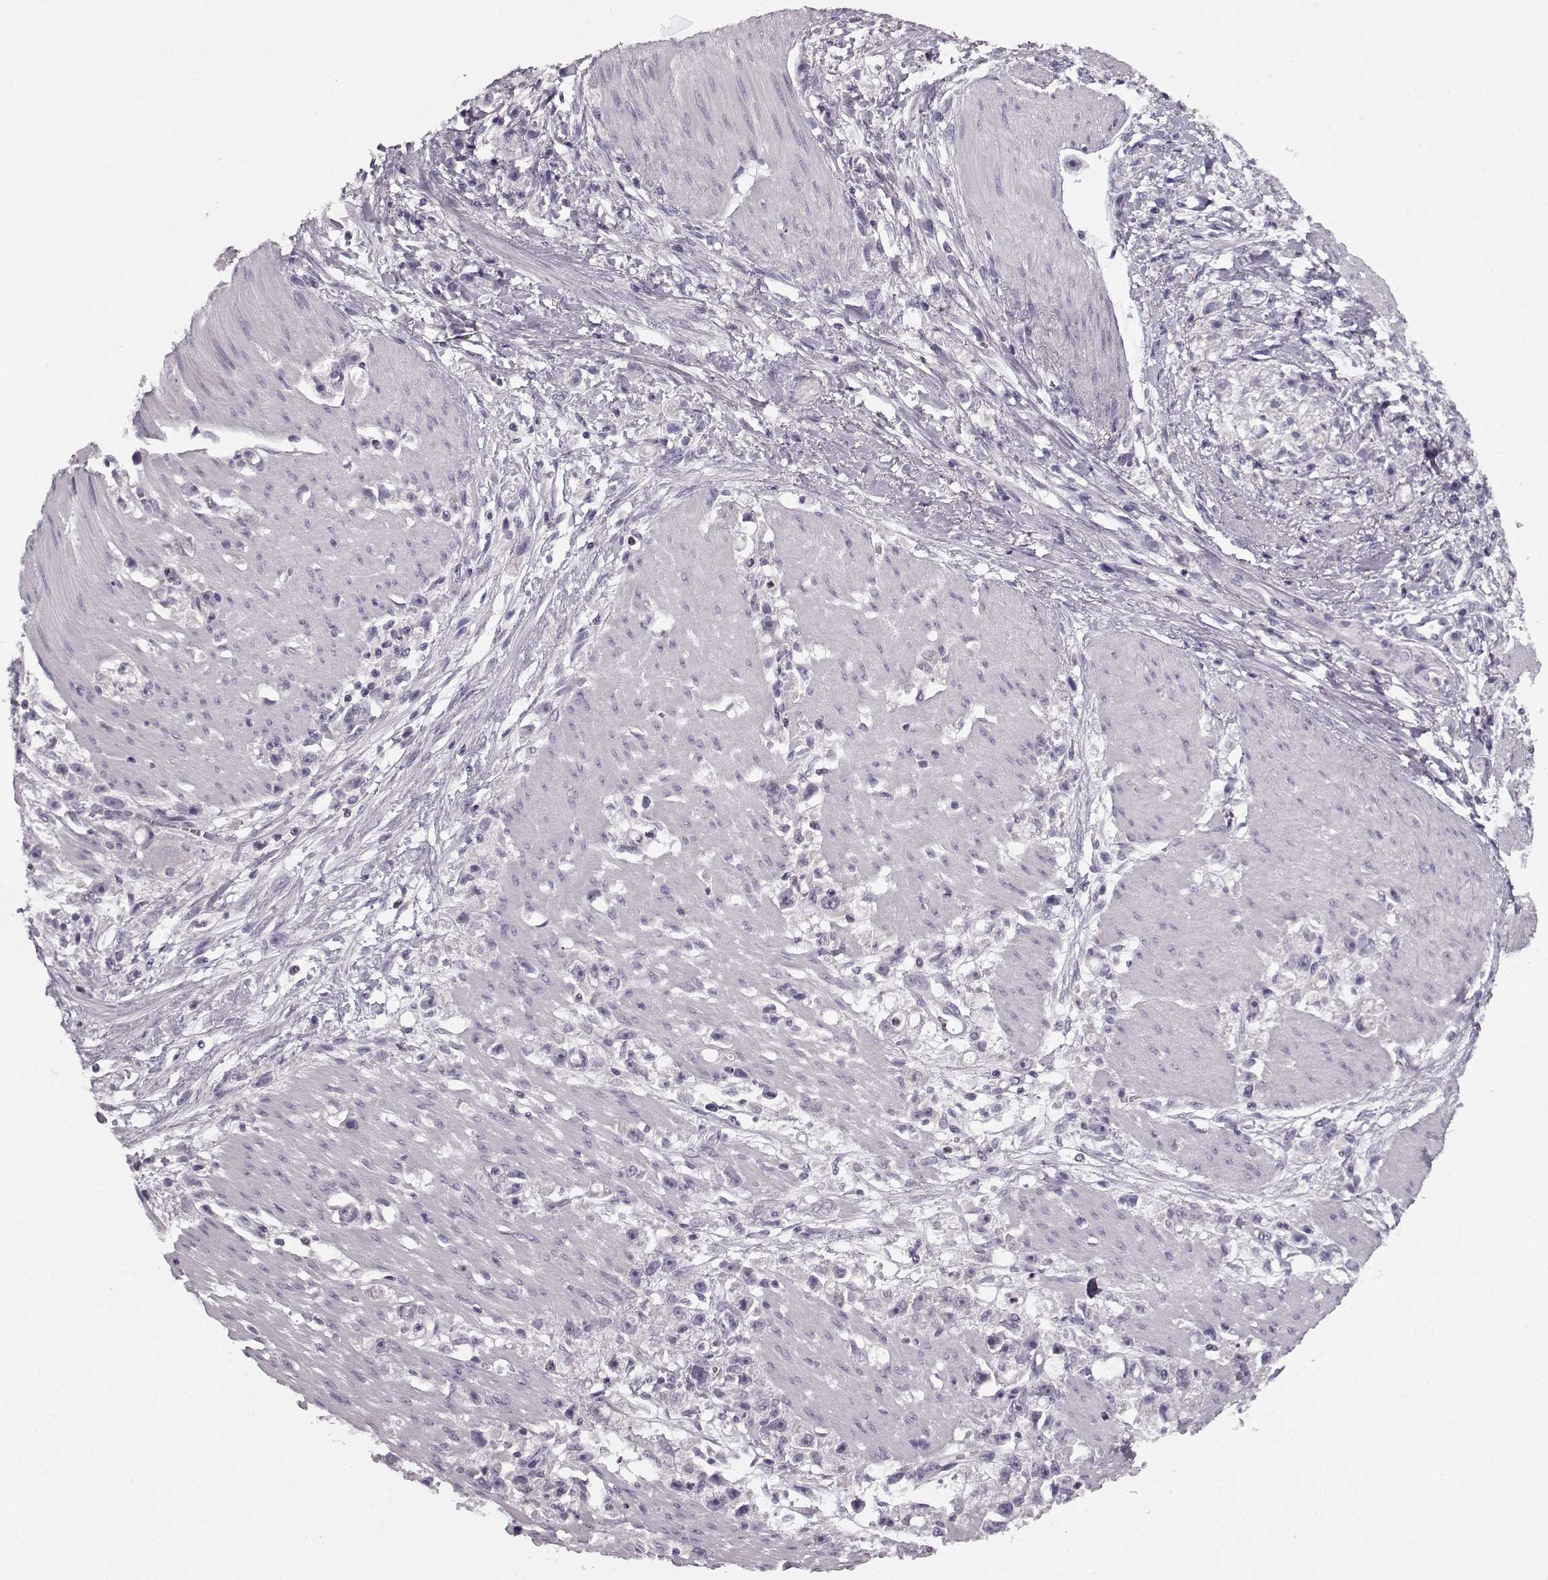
{"staining": {"intensity": "negative", "quantity": "none", "location": "none"}, "tissue": "stomach cancer", "cell_type": "Tumor cells", "image_type": "cancer", "snomed": [{"axis": "morphology", "description": "Adenocarcinoma, NOS"}, {"axis": "topography", "description": "Stomach"}], "caption": "The photomicrograph demonstrates no significant positivity in tumor cells of stomach cancer (adenocarcinoma).", "gene": "RP1L1", "patient": {"sex": "female", "age": 59}}